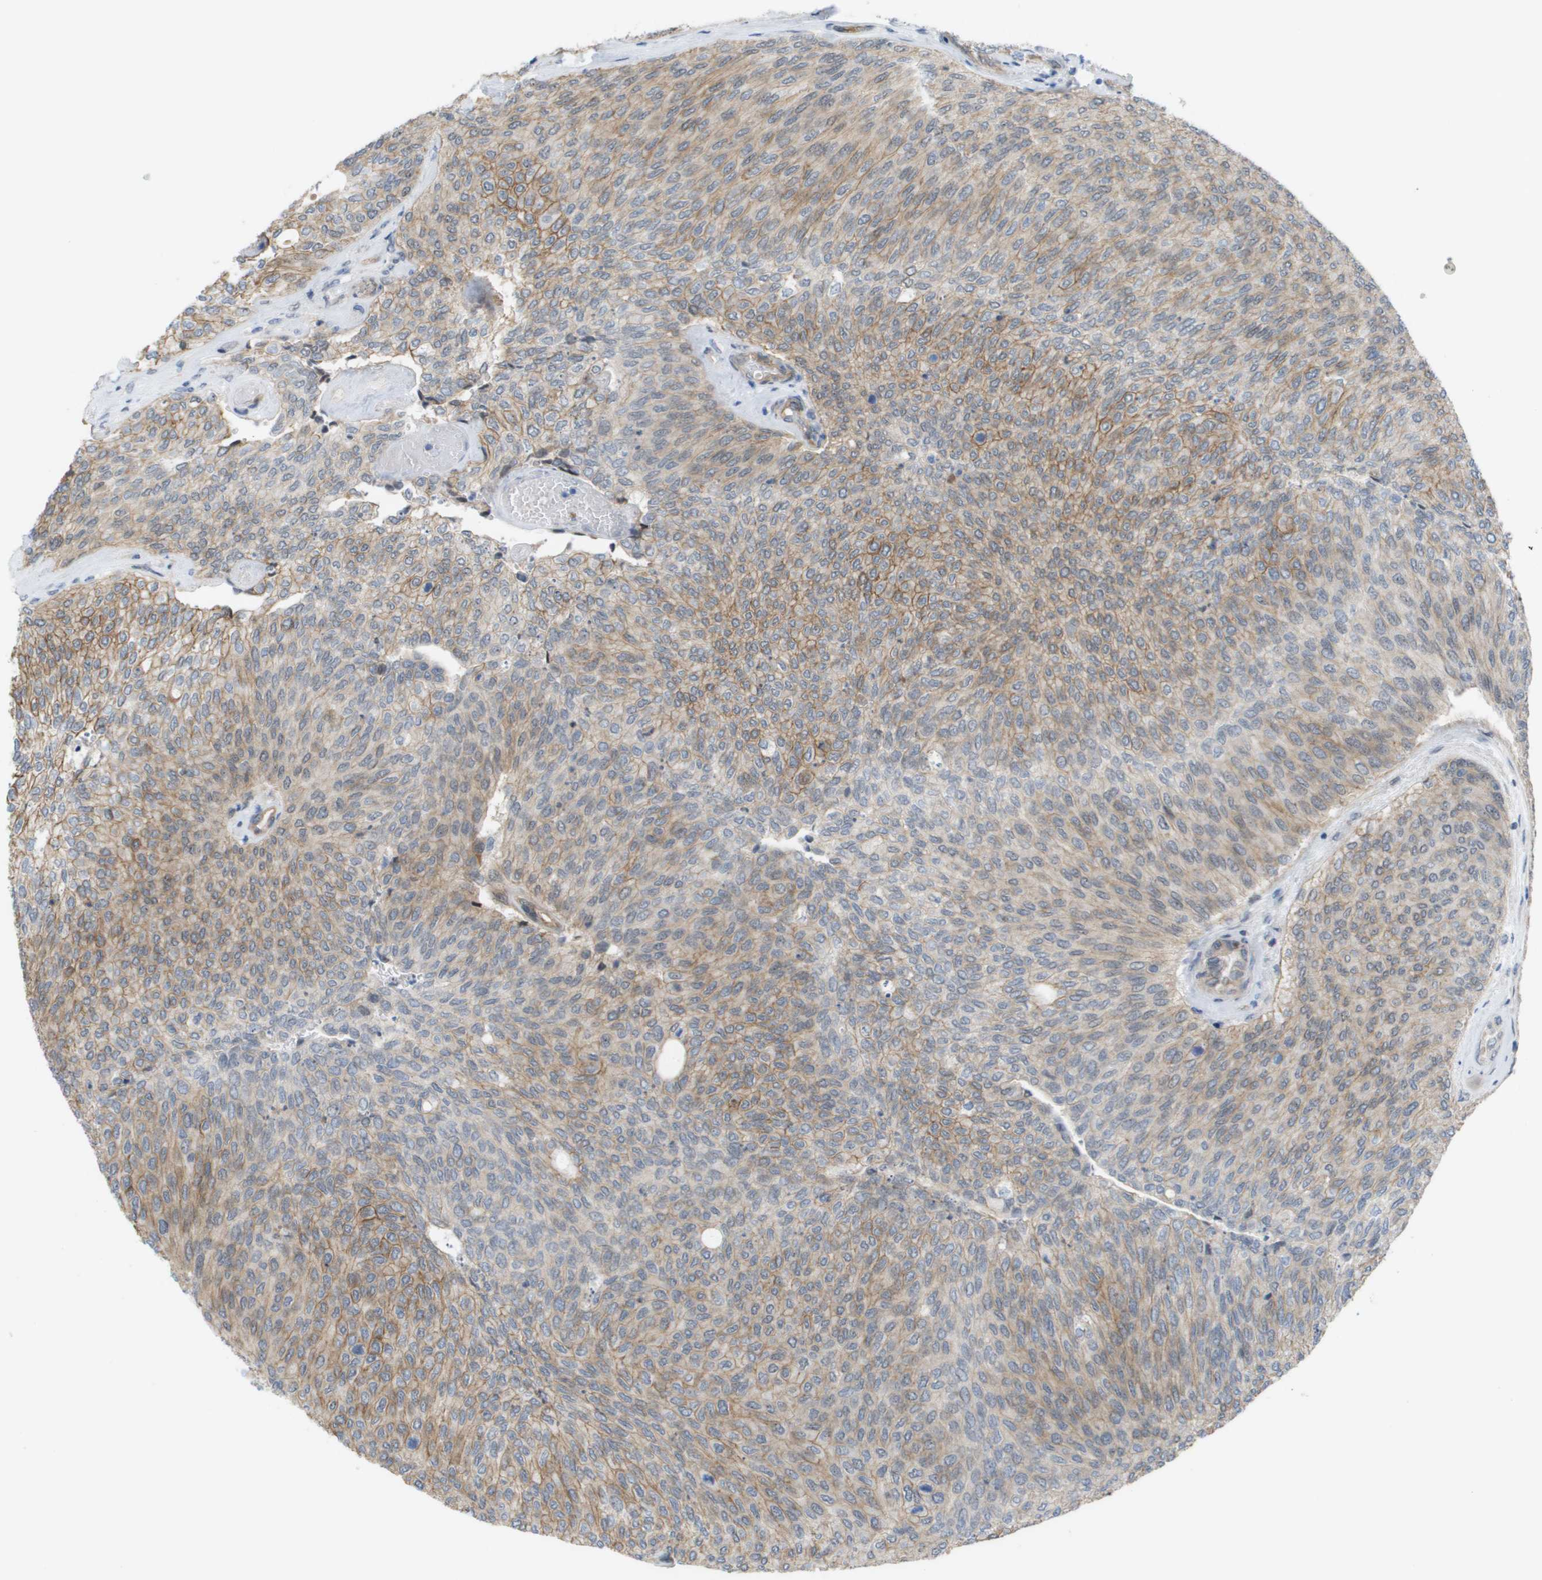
{"staining": {"intensity": "weak", "quantity": "25%-75%", "location": "cytoplasmic/membranous"}, "tissue": "urothelial cancer", "cell_type": "Tumor cells", "image_type": "cancer", "snomed": [{"axis": "morphology", "description": "Urothelial carcinoma, Low grade"}, {"axis": "topography", "description": "Urinary bladder"}], "caption": "Weak cytoplasmic/membranous expression is appreciated in about 25%-75% of tumor cells in low-grade urothelial carcinoma.", "gene": "MTARC2", "patient": {"sex": "female", "age": 79}}